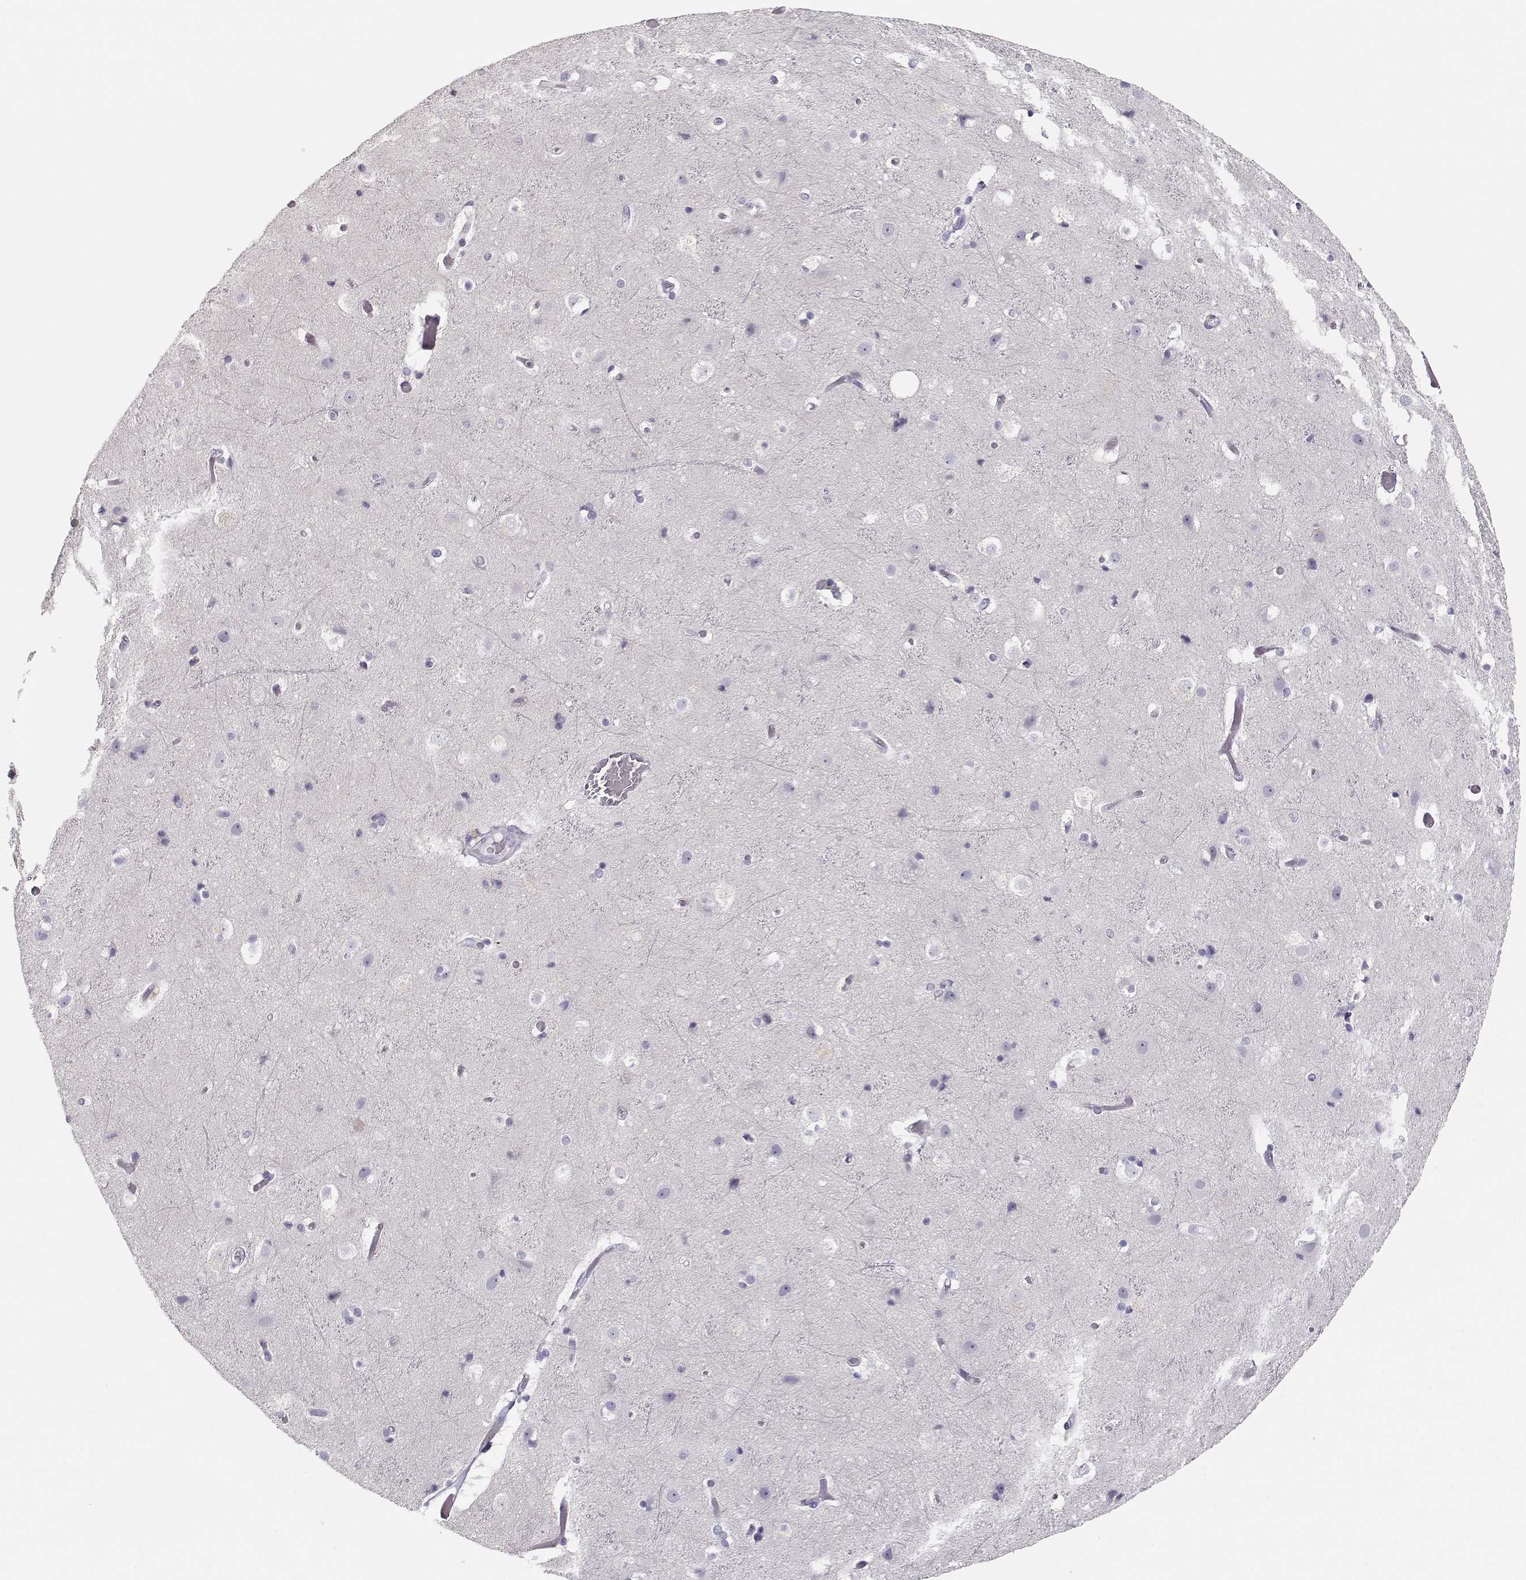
{"staining": {"intensity": "negative", "quantity": "none", "location": "none"}, "tissue": "cerebral cortex", "cell_type": "Endothelial cells", "image_type": "normal", "snomed": [{"axis": "morphology", "description": "Normal tissue, NOS"}, {"axis": "topography", "description": "Cerebral cortex"}], "caption": "DAB immunohistochemical staining of unremarkable cerebral cortex exhibits no significant staining in endothelial cells.", "gene": "FAM166A", "patient": {"sex": "female", "age": 52}}